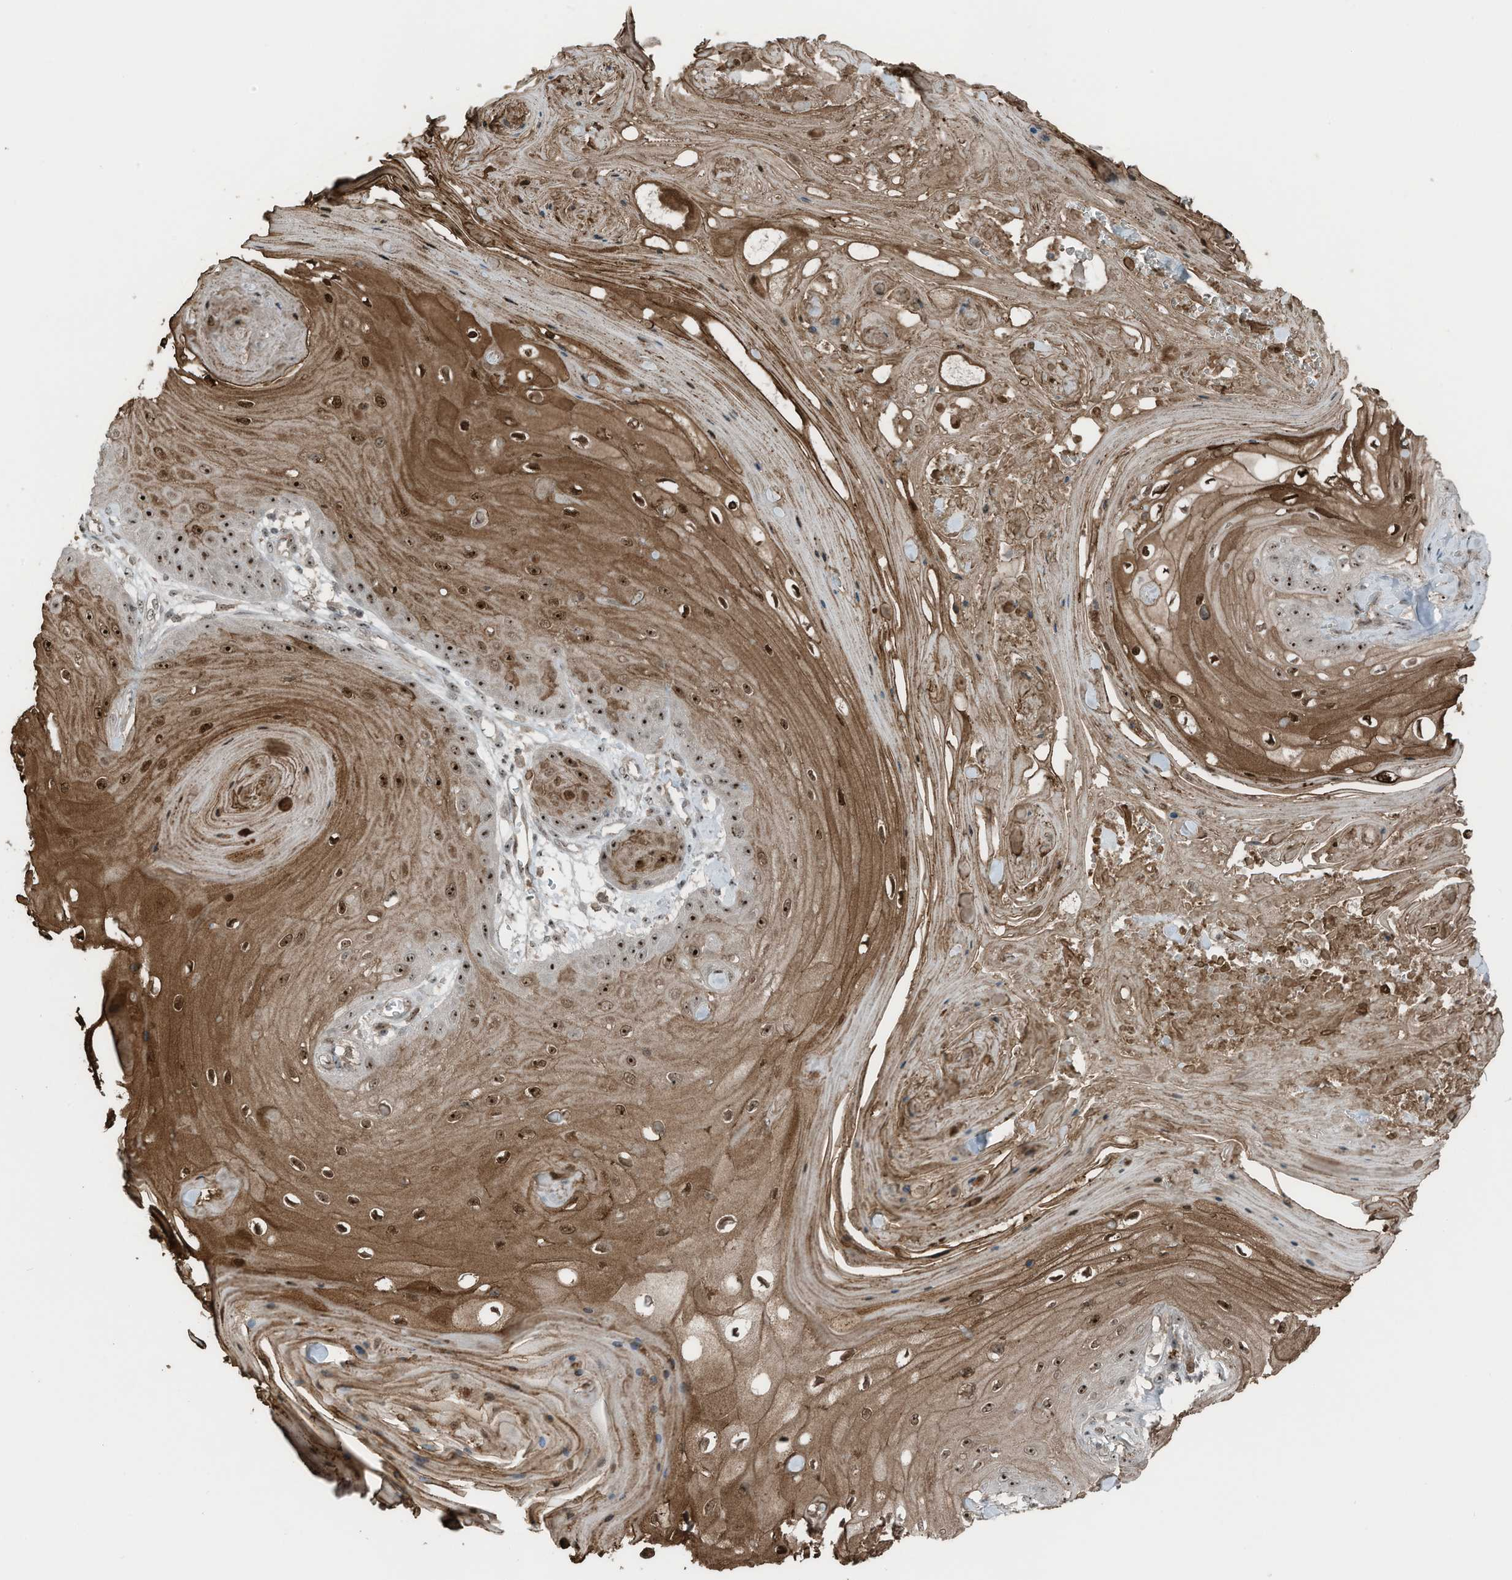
{"staining": {"intensity": "strong", "quantity": ">75%", "location": "cytoplasmic/membranous,nuclear"}, "tissue": "skin cancer", "cell_type": "Tumor cells", "image_type": "cancer", "snomed": [{"axis": "morphology", "description": "Squamous cell carcinoma, NOS"}, {"axis": "topography", "description": "Skin"}], "caption": "Immunohistochemical staining of human skin cancer exhibits high levels of strong cytoplasmic/membranous and nuclear protein staining in approximately >75% of tumor cells.", "gene": "UTP3", "patient": {"sex": "male", "age": 74}}